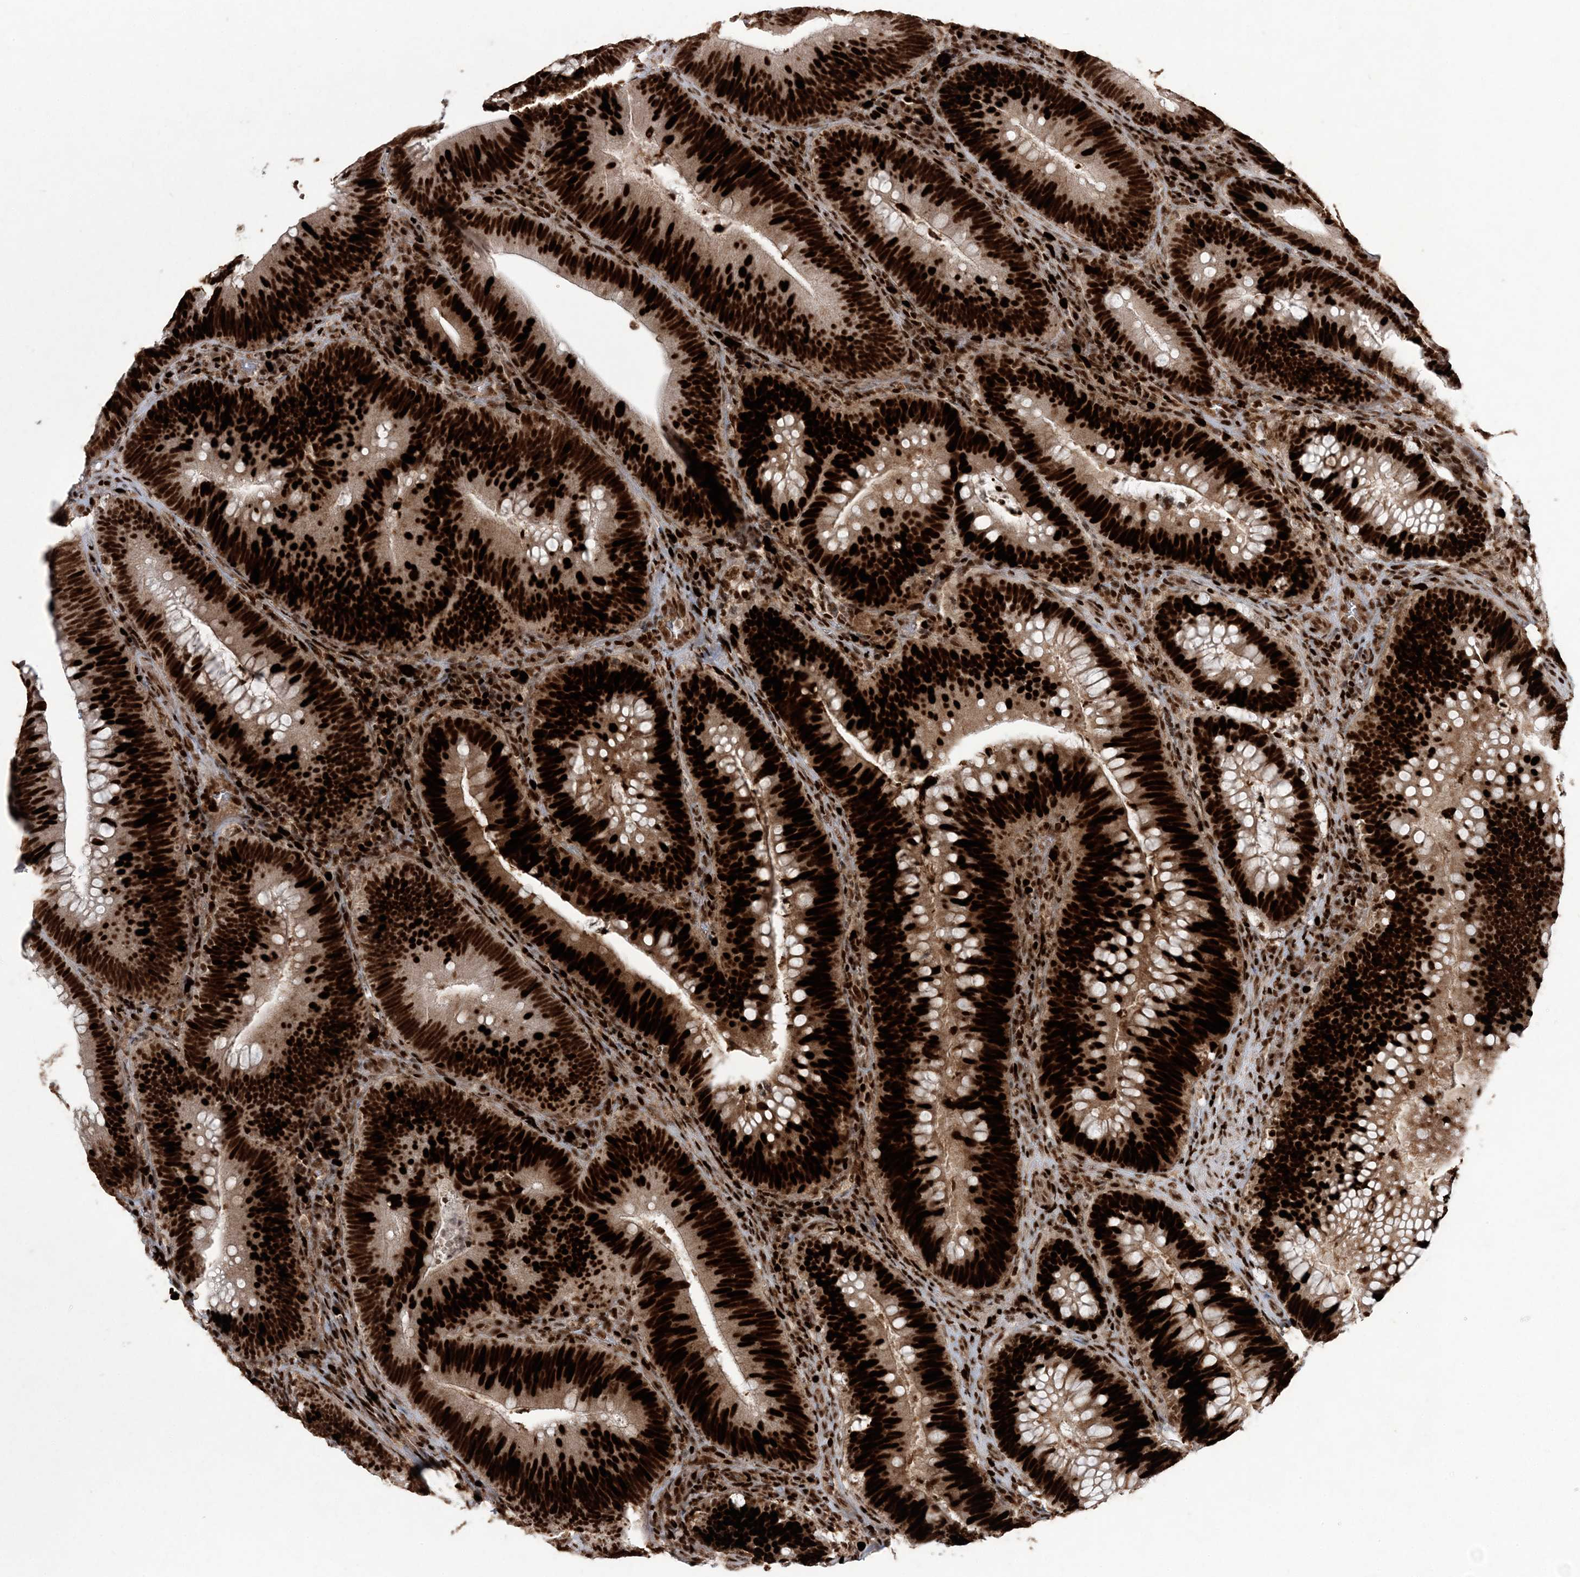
{"staining": {"intensity": "strong", "quantity": ">75%", "location": "nuclear"}, "tissue": "colorectal cancer", "cell_type": "Tumor cells", "image_type": "cancer", "snomed": [{"axis": "morphology", "description": "Normal tissue, NOS"}, {"axis": "topography", "description": "Colon"}], "caption": "An immunohistochemistry (IHC) photomicrograph of tumor tissue is shown. Protein staining in brown shows strong nuclear positivity in colorectal cancer within tumor cells.", "gene": "LIG1", "patient": {"sex": "female", "age": 82}}